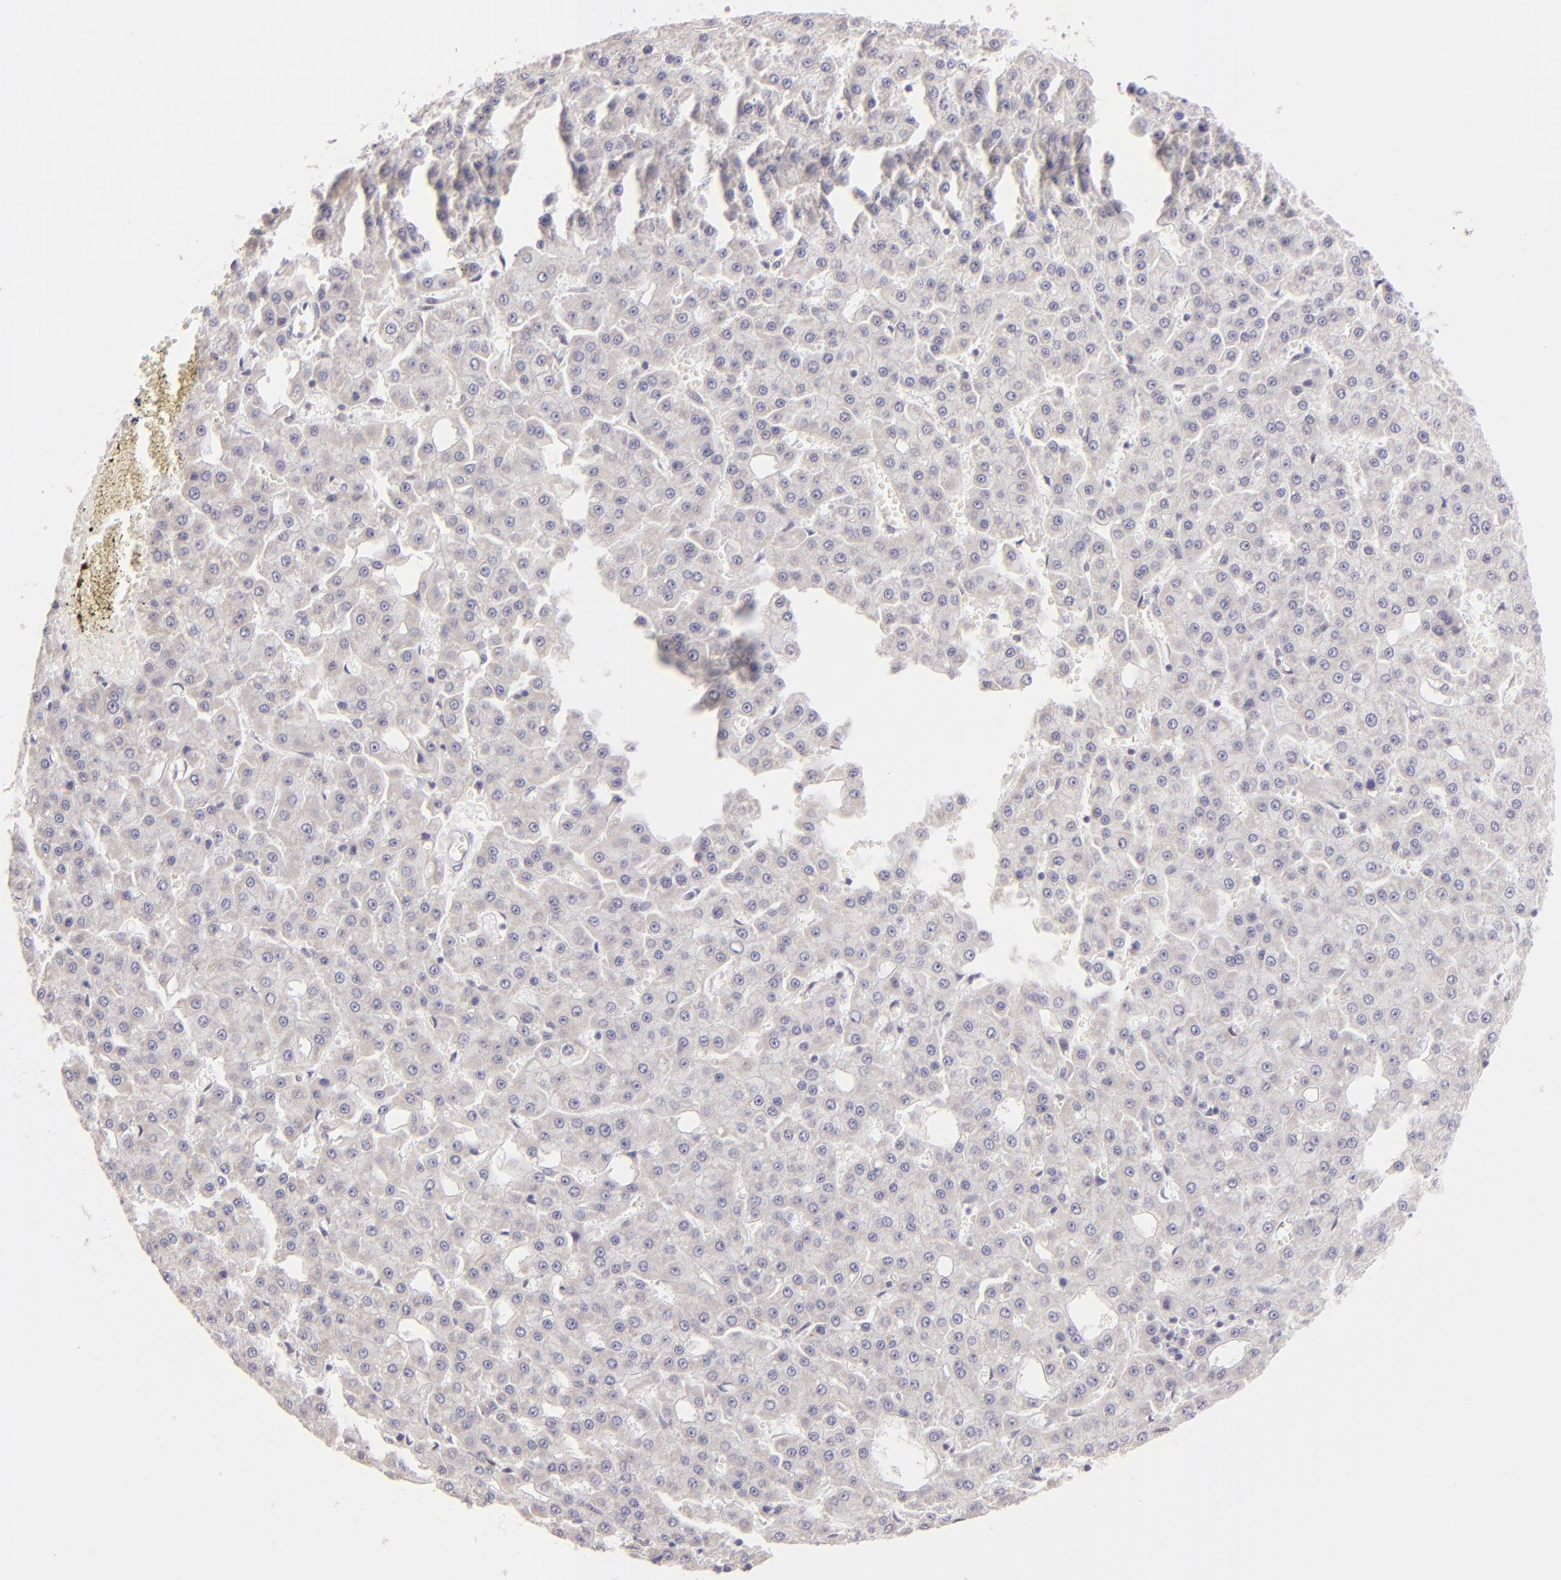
{"staining": {"intensity": "negative", "quantity": "none", "location": "none"}, "tissue": "liver cancer", "cell_type": "Tumor cells", "image_type": "cancer", "snomed": [{"axis": "morphology", "description": "Carcinoma, Hepatocellular, NOS"}, {"axis": "topography", "description": "Liver"}], "caption": "Human hepatocellular carcinoma (liver) stained for a protein using IHC exhibits no positivity in tumor cells.", "gene": "MAGEA1", "patient": {"sex": "male", "age": 47}}